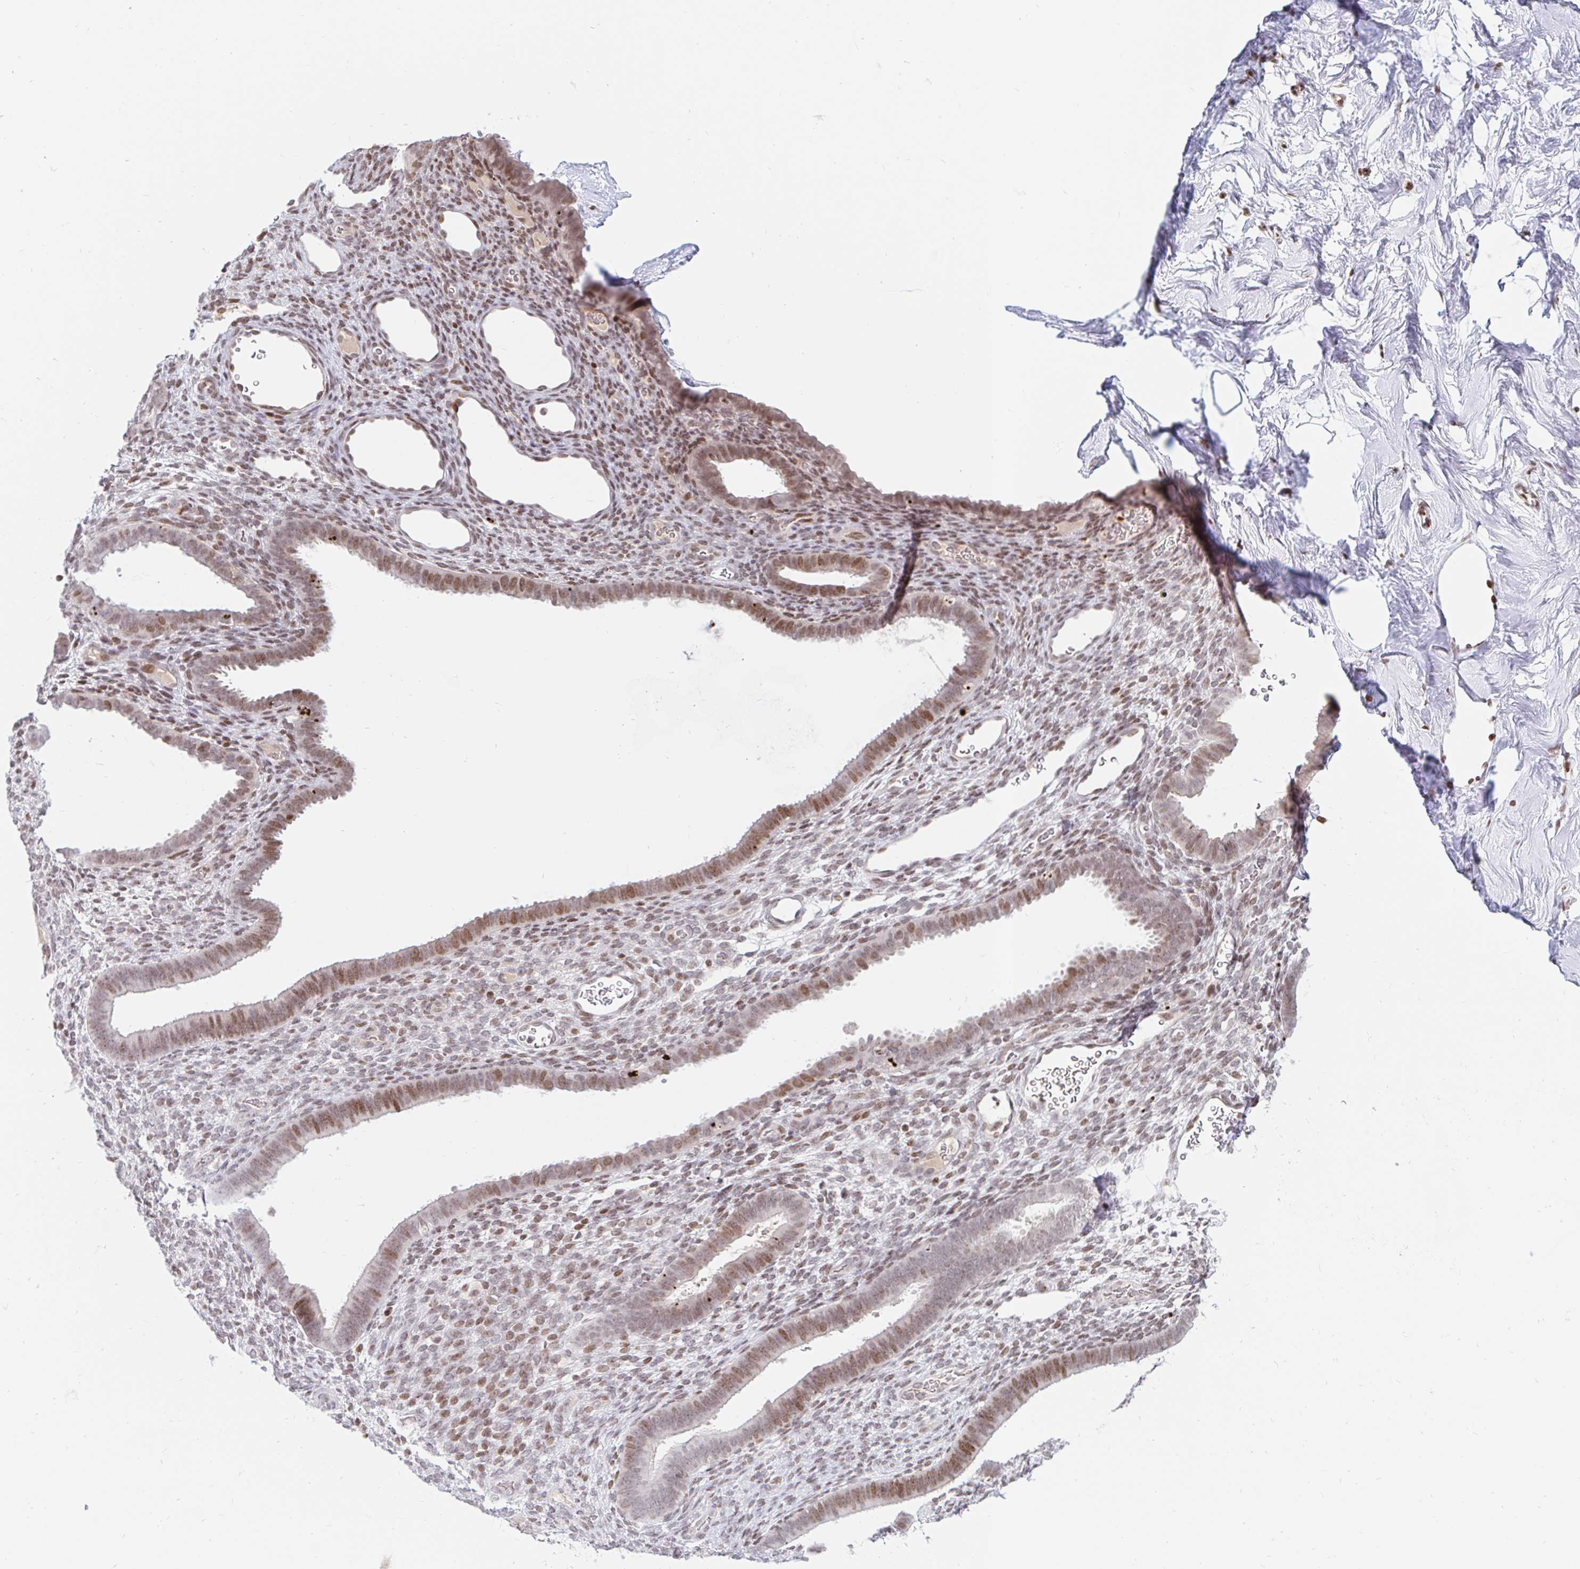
{"staining": {"intensity": "moderate", "quantity": "<25%", "location": "nuclear"}, "tissue": "endometrium", "cell_type": "Cells in endometrial stroma", "image_type": "normal", "snomed": [{"axis": "morphology", "description": "Normal tissue, NOS"}, {"axis": "topography", "description": "Endometrium"}], "caption": "IHC (DAB (3,3'-diaminobenzidine)) staining of normal human endometrium demonstrates moderate nuclear protein expression in approximately <25% of cells in endometrial stroma.", "gene": "HOXC10", "patient": {"sex": "female", "age": 34}}